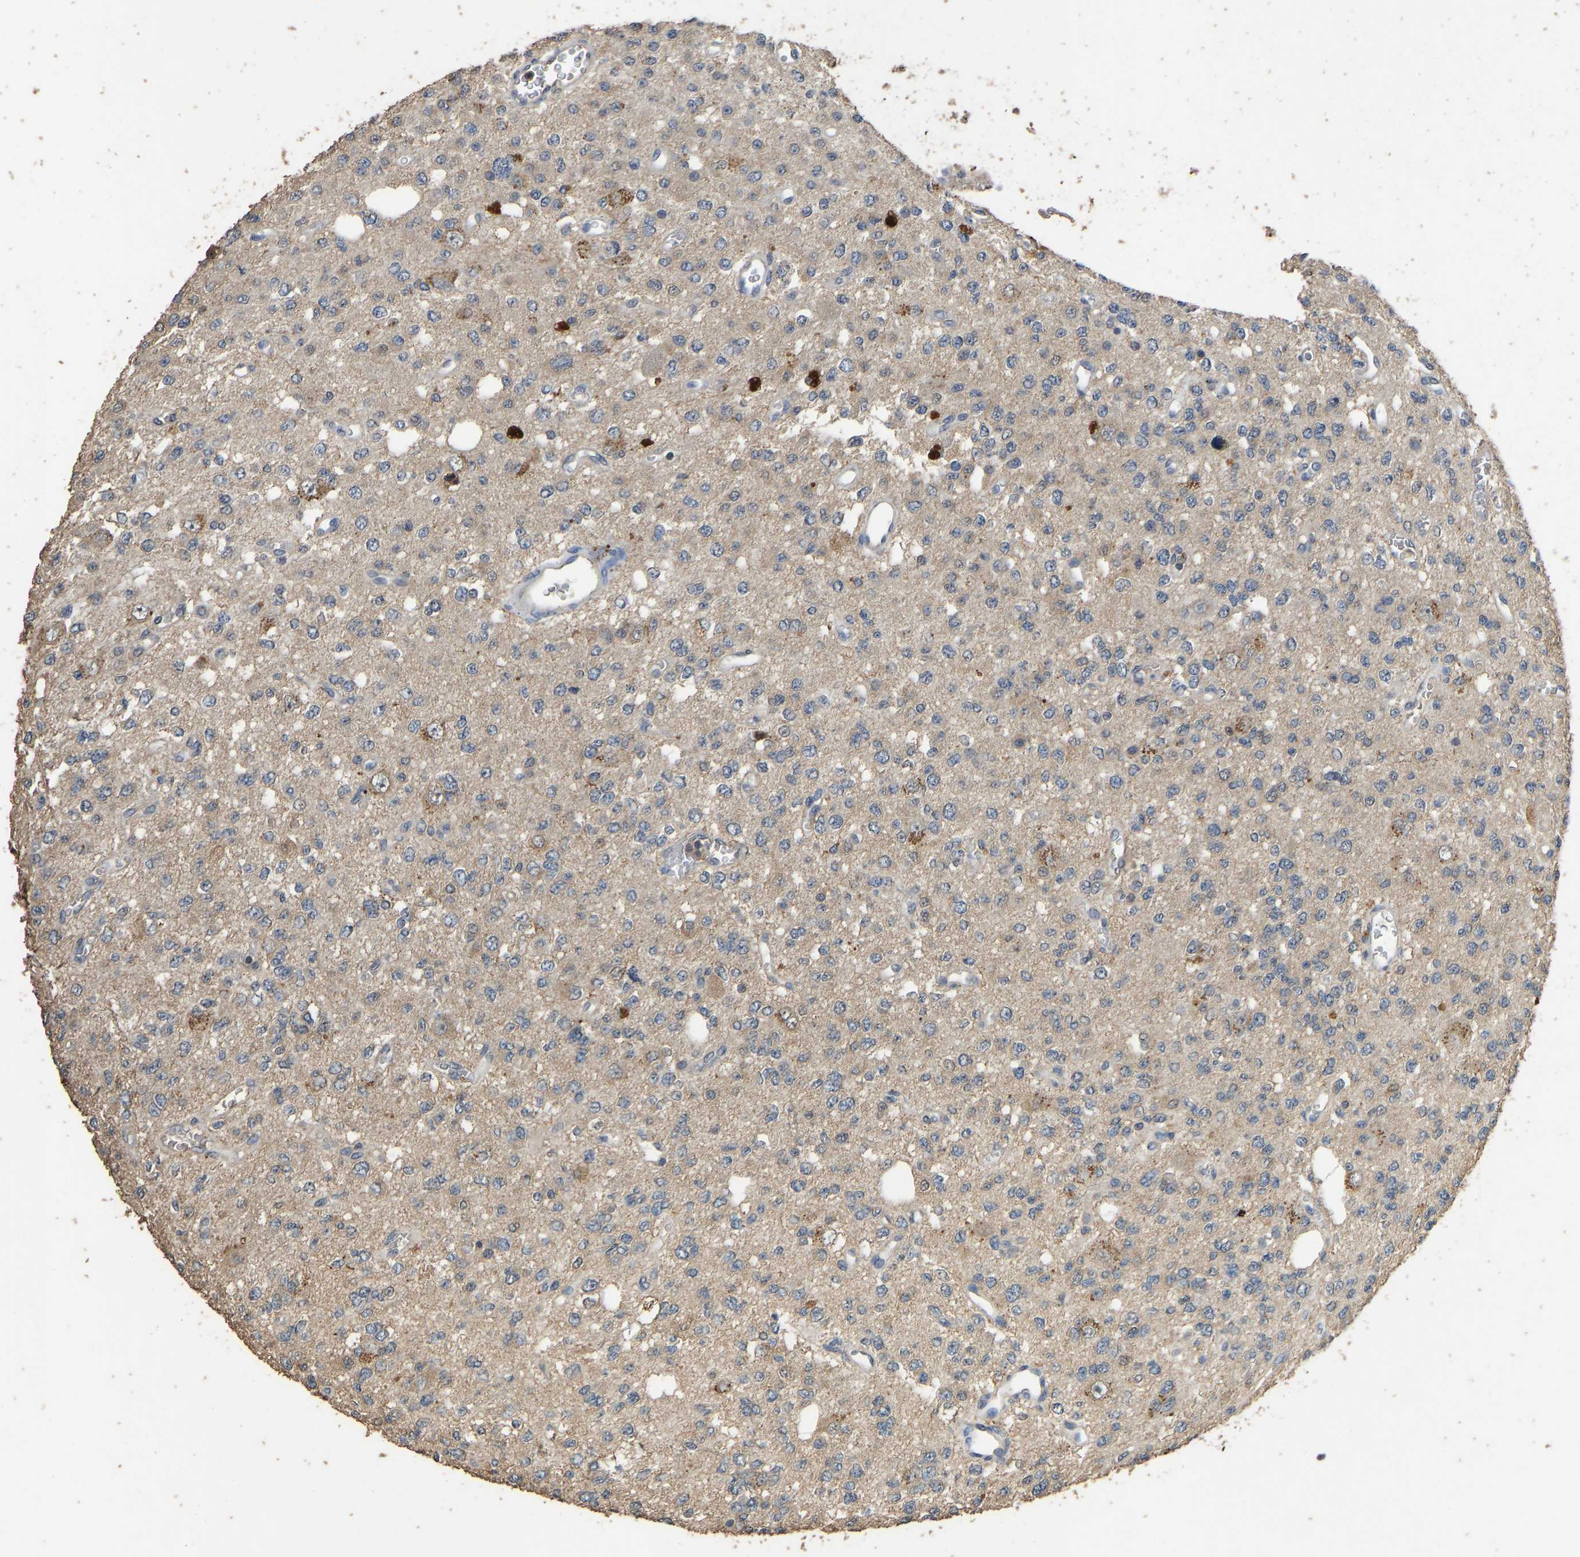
{"staining": {"intensity": "moderate", "quantity": "<25%", "location": "cytoplasmic/membranous"}, "tissue": "glioma", "cell_type": "Tumor cells", "image_type": "cancer", "snomed": [{"axis": "morphology", "description": "Glioma, malignant, Low grade"}, {"axis": "topography", "description": "Brain"}], "caption": "Protein analysis of glioma tissue displays moderate cytoplasmic/membranous staining in about <25% of tumor cells.", "gene": "CIDEC", "patient": {"sex": "male", "age": 38}}